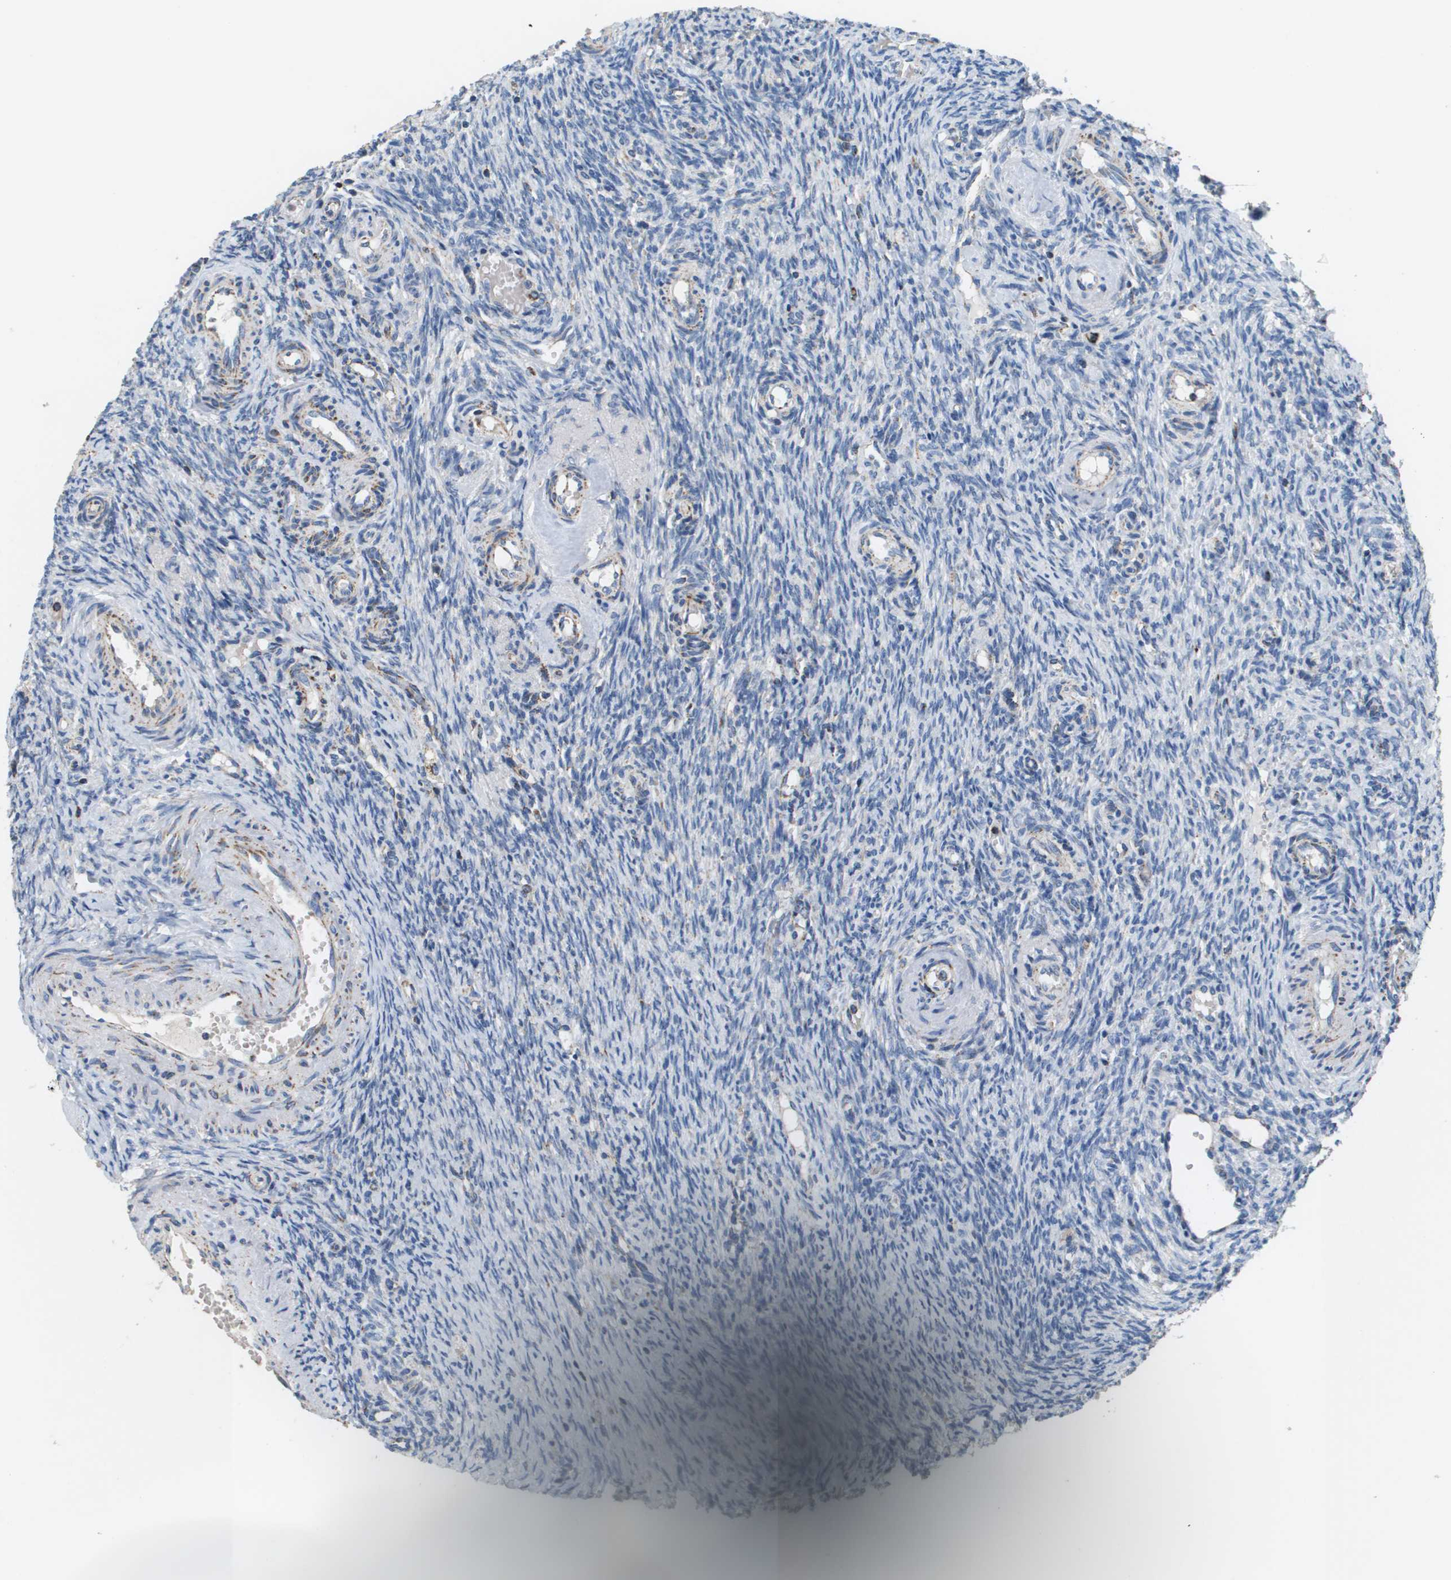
{"staining": {"intensity": "strong", "quantity": "<25%", "location": "cytoplasmic/membranous"}, "tissue": "ovary", "cell_type": "Ovarian stroma cells", "image_type": "normal", "snomed": [{"axis": "morphology", "description": "Normal tissue, NOS"}, {"axis": "topography", "description": "Ovary"}], "caption": "Immunohistochemistry image of benign human ovary stained for a protein (brown), which exhibits medium levels of strong cytoplasmic/membranous expression in approximately <25% of ovarian stroma cells.", "gene": "ATP5F1B", "patient": {"sex": "female", "age": 41}}